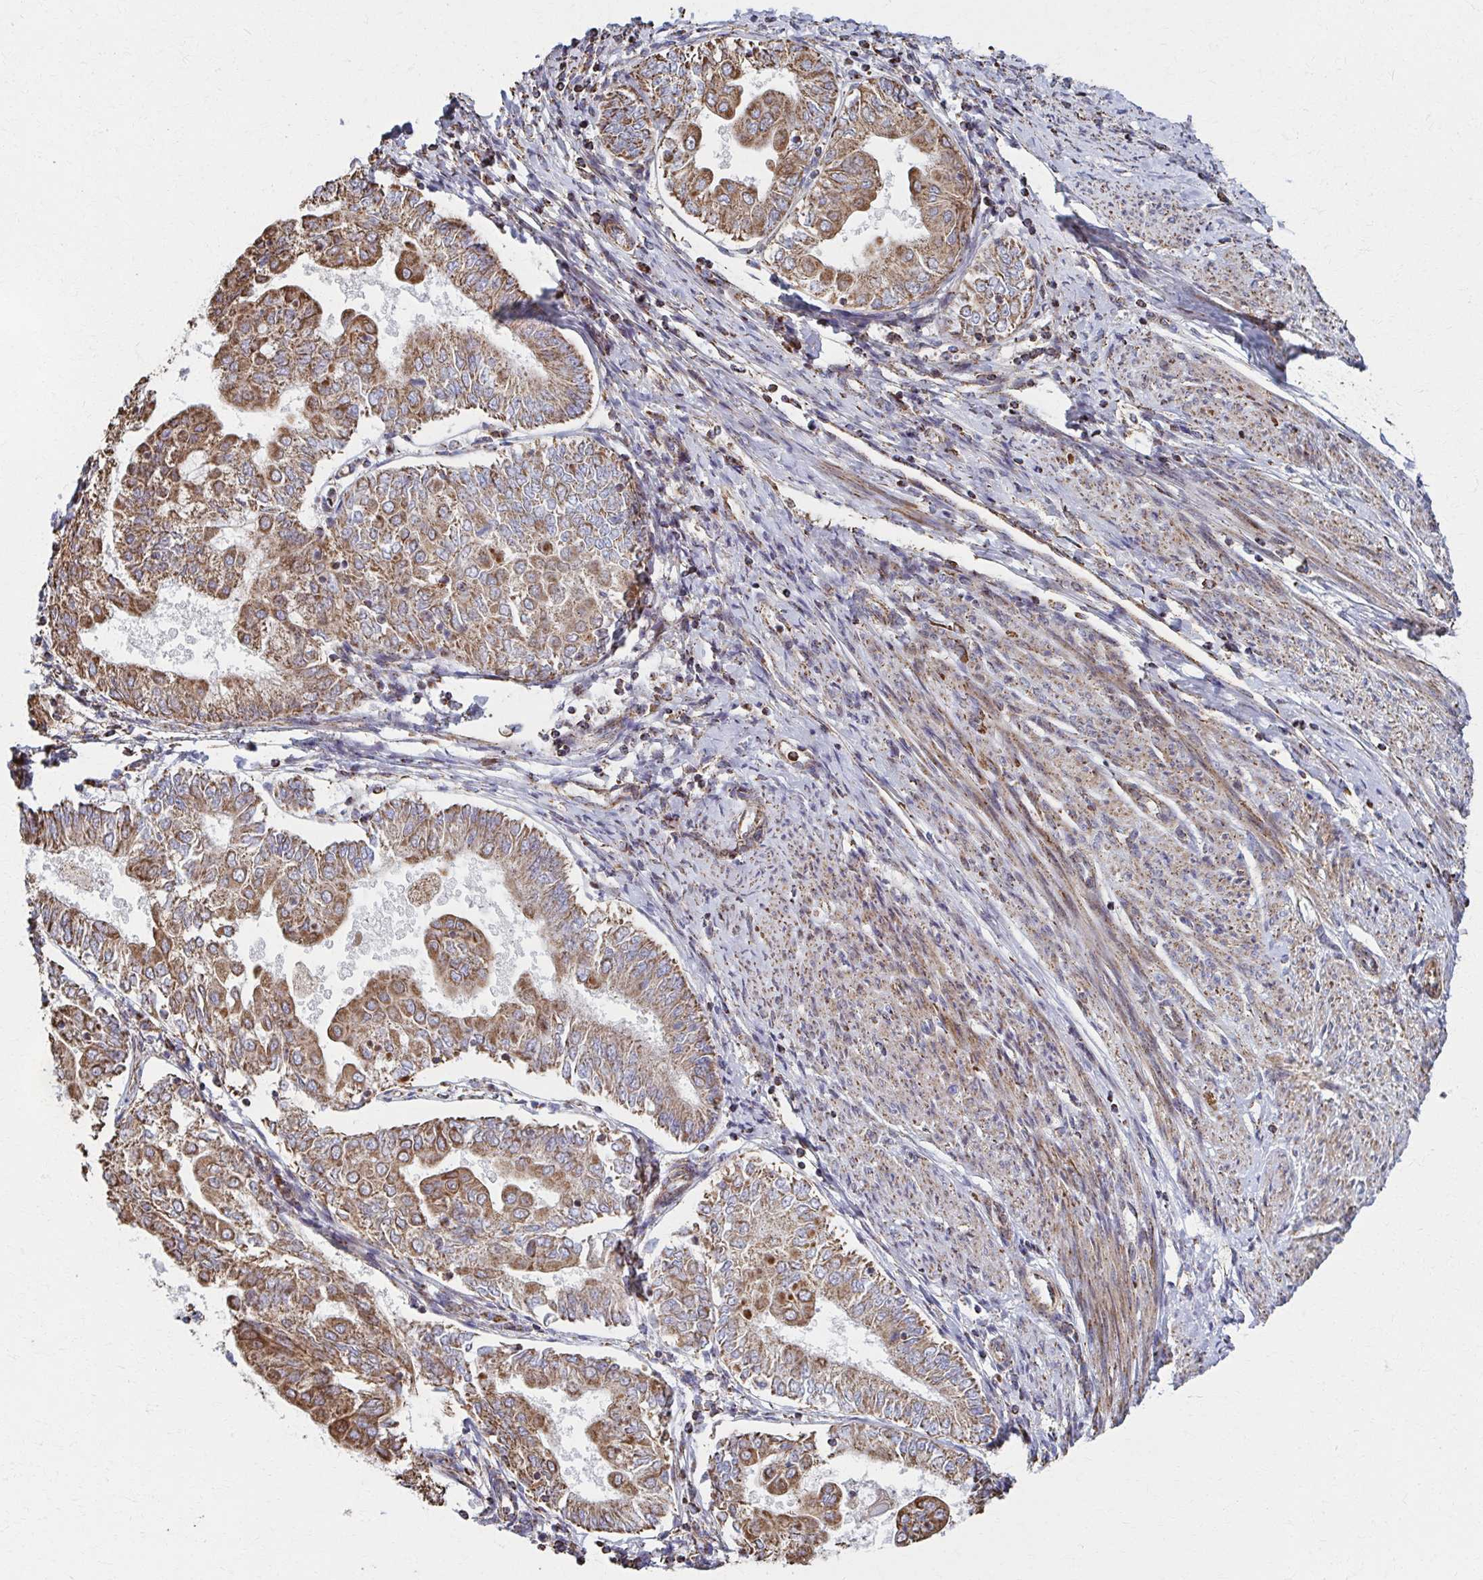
{"staining": {"intensity": "moderate", "quantity": ">75%", "location": "cytoplasmic/membranous"}, "tissue": "endometrial cancer", "cell_type": "Tumor cells", "image_type": "cancer", "snomed": [{"axis": "morphology", "description": "Adenocarcinoma, NOS"}, {"axis": "topography", "description": "Endometrium"}], "caption": "A histopathology image showing moderate cytoplasmic/membranous expression in approximately >75% of tumor cells in endometrial cancer, as visualized by brown immunohistochemical staining.", "gene": "SAT1", "patient": {"sex": "female", "age": 68}}